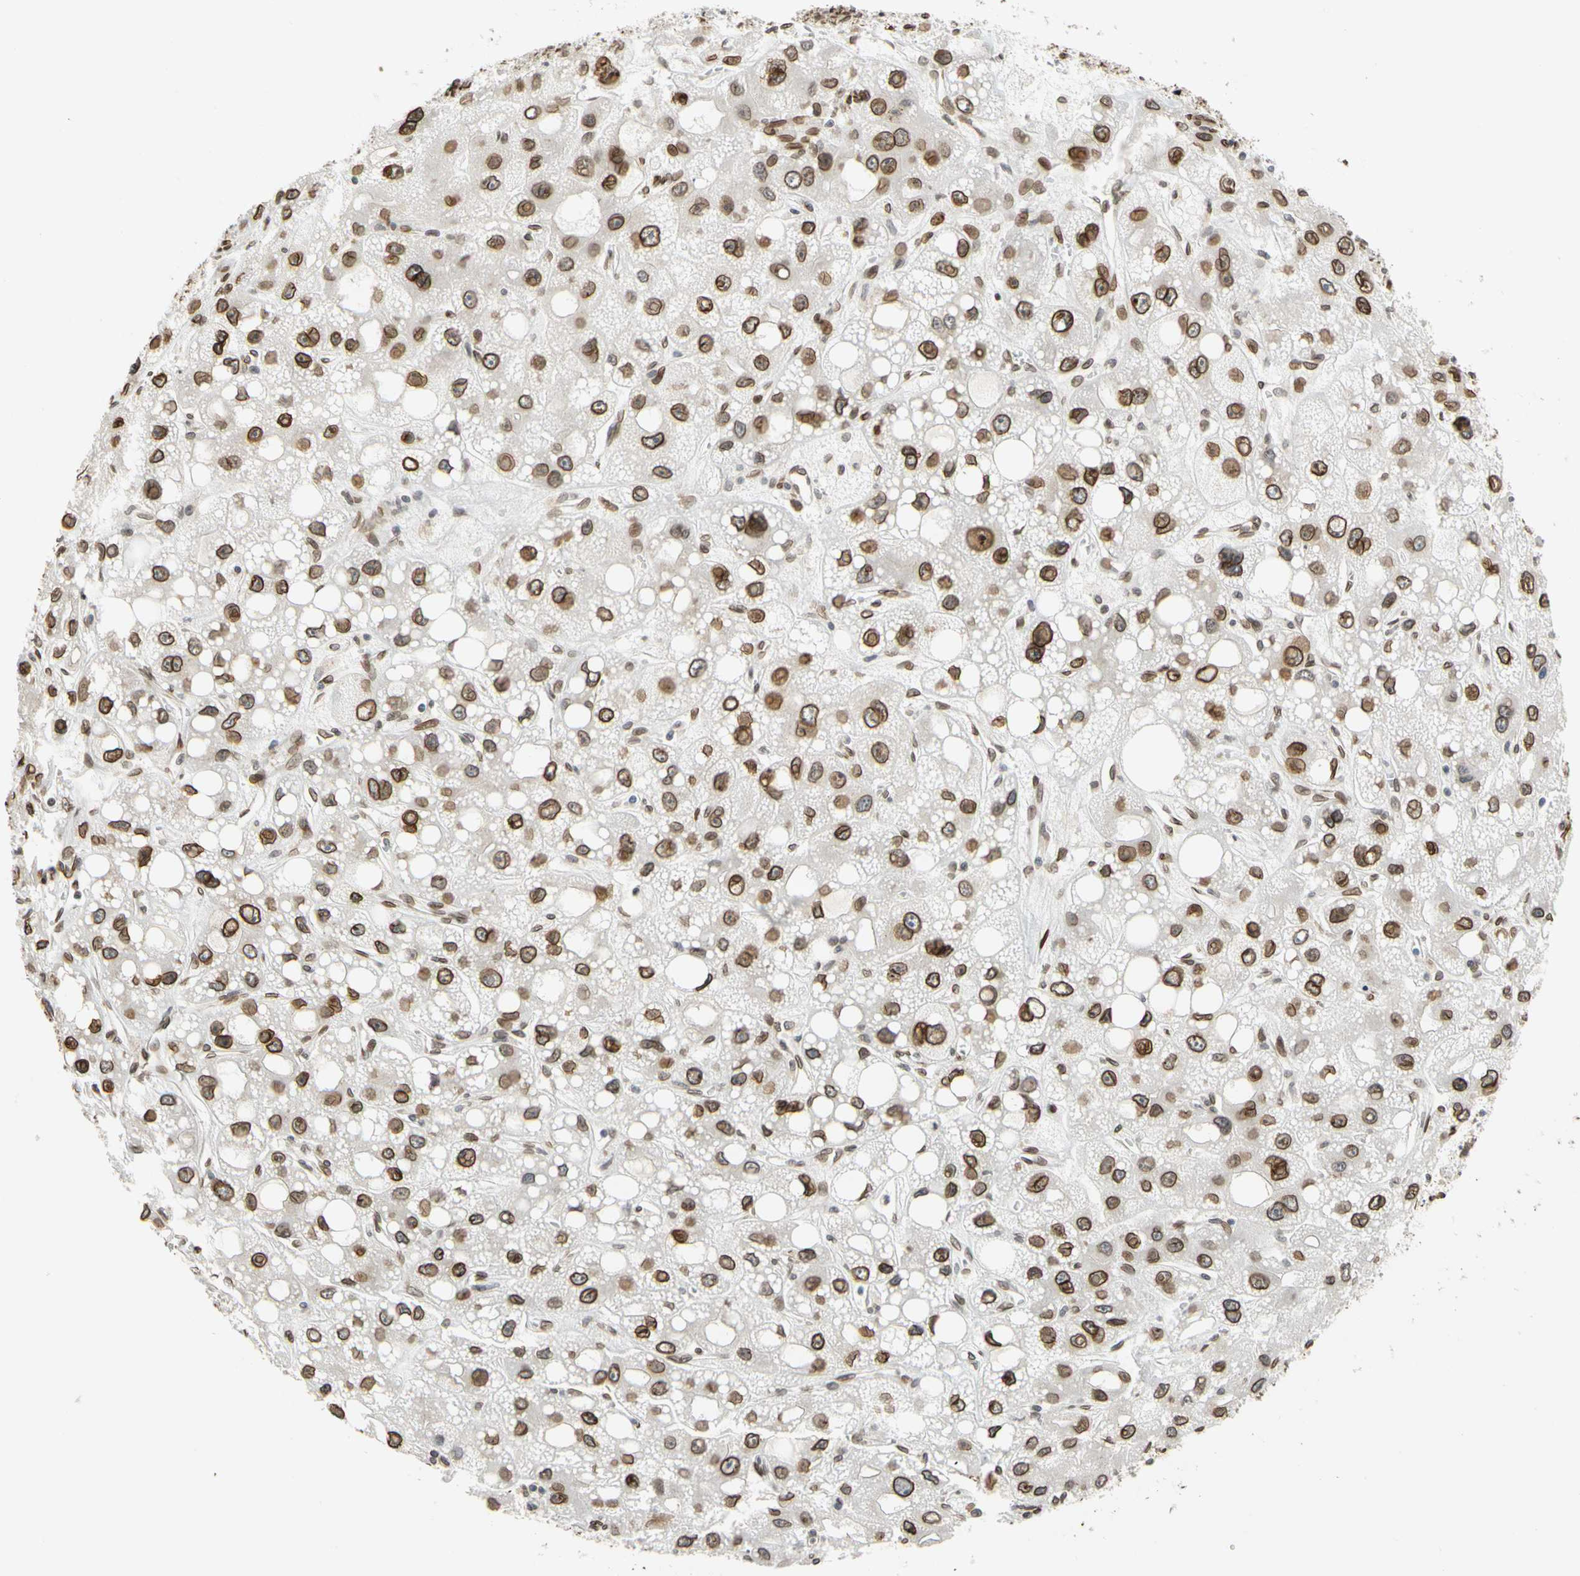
{"staining": {"intensity": "strong", "quantity": ">75%", "location": "cytoplasmic/membranous,nuclear"}, "tissue": "liver cancer", "cell_type": "Tumor cells", "image_type": "cancer", "snomed": [{"axis": "morphology", "description": "Carcinoma, Hepatocellular, NOS"}, {"axis": "topography", "description": "Liver"}], "caption": "Liver cancer (hepatocellular carcinoma) stained with a brown dye demonstrates strong cytoplasmic/membranous and nuclear positive expression in approximately >75% of tumor cells.", "gene": "SUN1", "patient": {"sex": "male", "age": 55}}